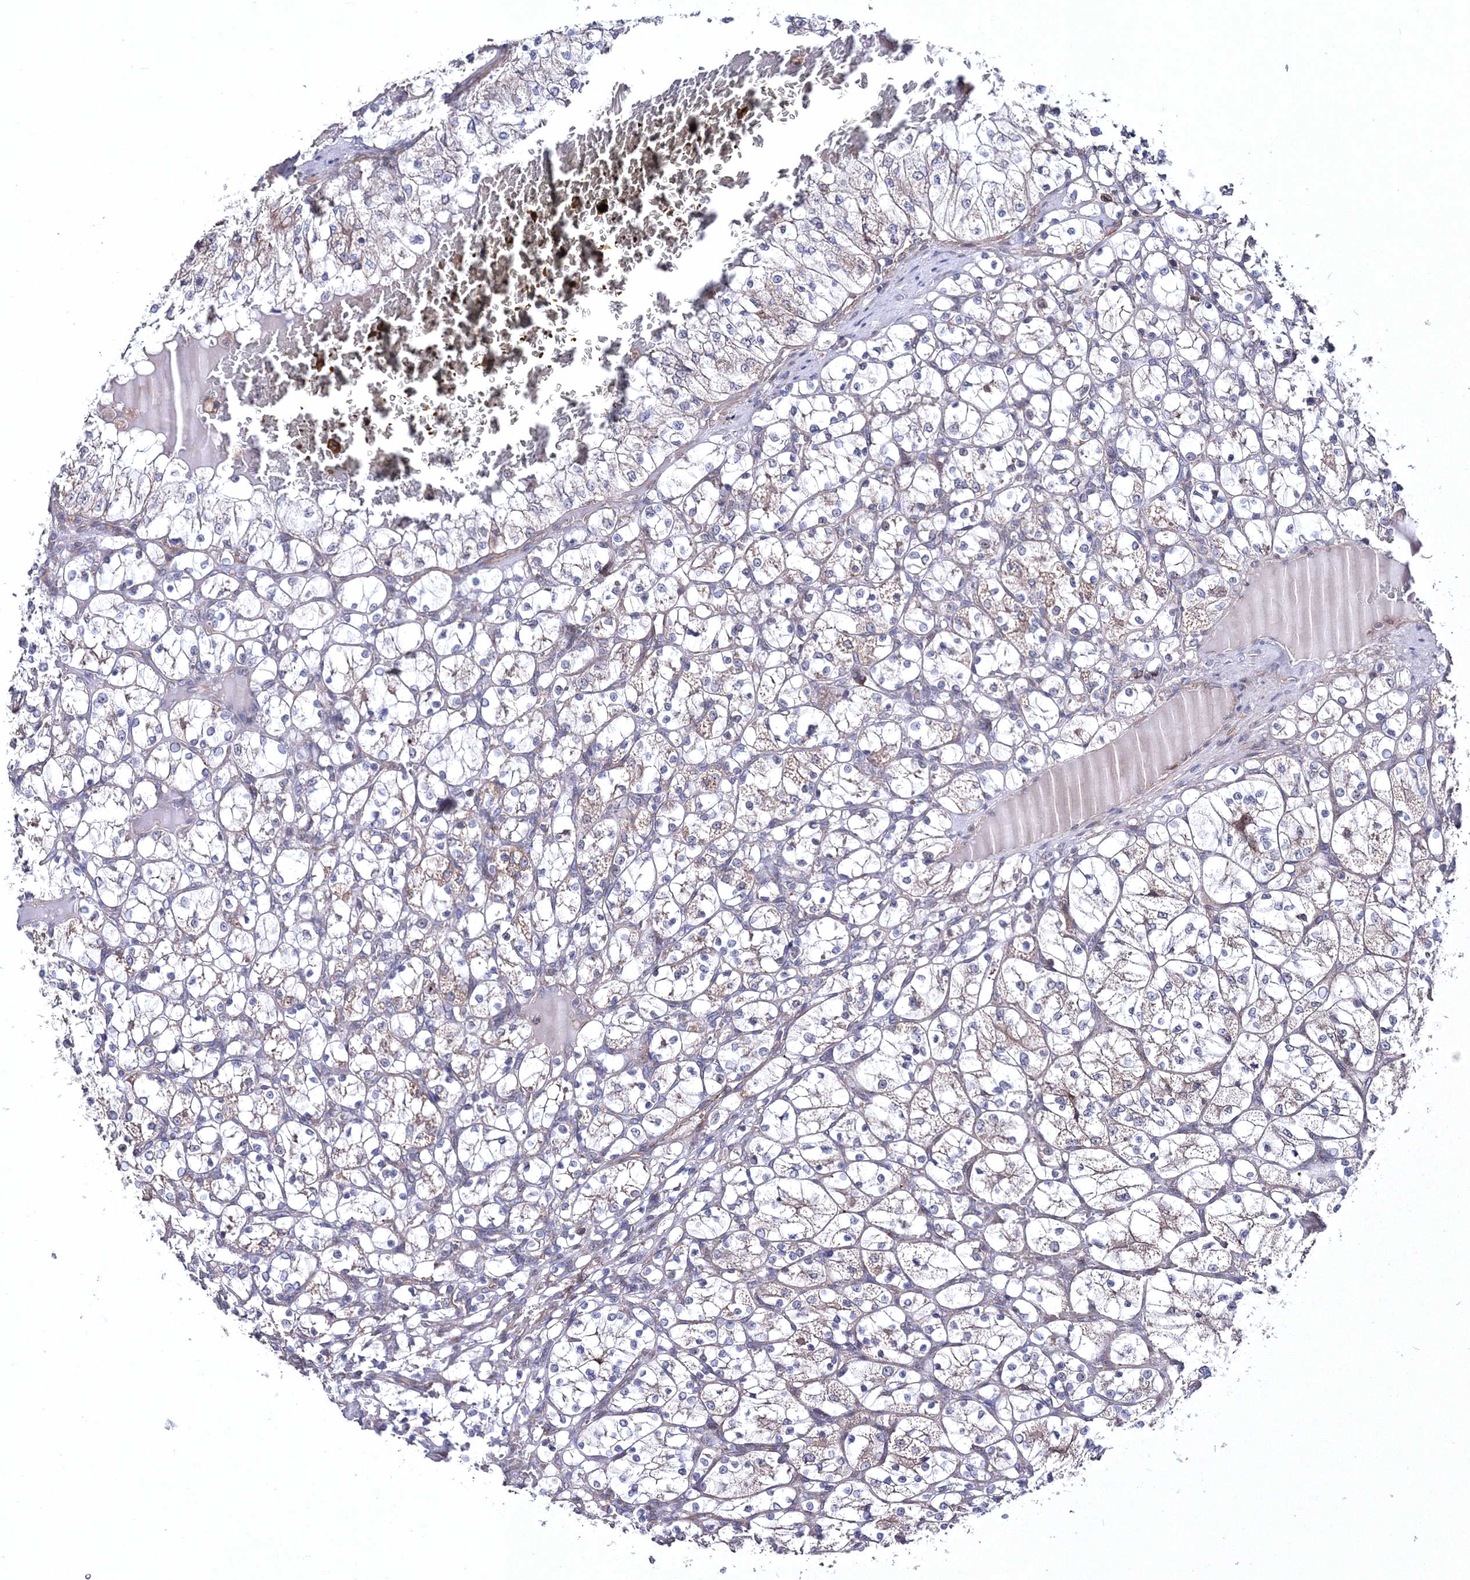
{"staining": {"intensity": "weak", "quantity": "25%-75%", "location": "cytoplasmic/membranous"}, "tissue": "renal cancer", "cell_type": "Tumor cells", "image_type": "cancer", "snomed": [{"axis": "morphology", "description": "Adenocarcinoma, NOS"}, {"axis": "topography", "description": "Kidney"}], "caption": "High-power microscopy captured an IHC photomicrograph of renal cancer, revealing weak cytoplasmic/membranous staining in about 25%-75% of tumor cells.", "gene": "PPP2R2B", "patient": {"sex": "female", "age": 69}}